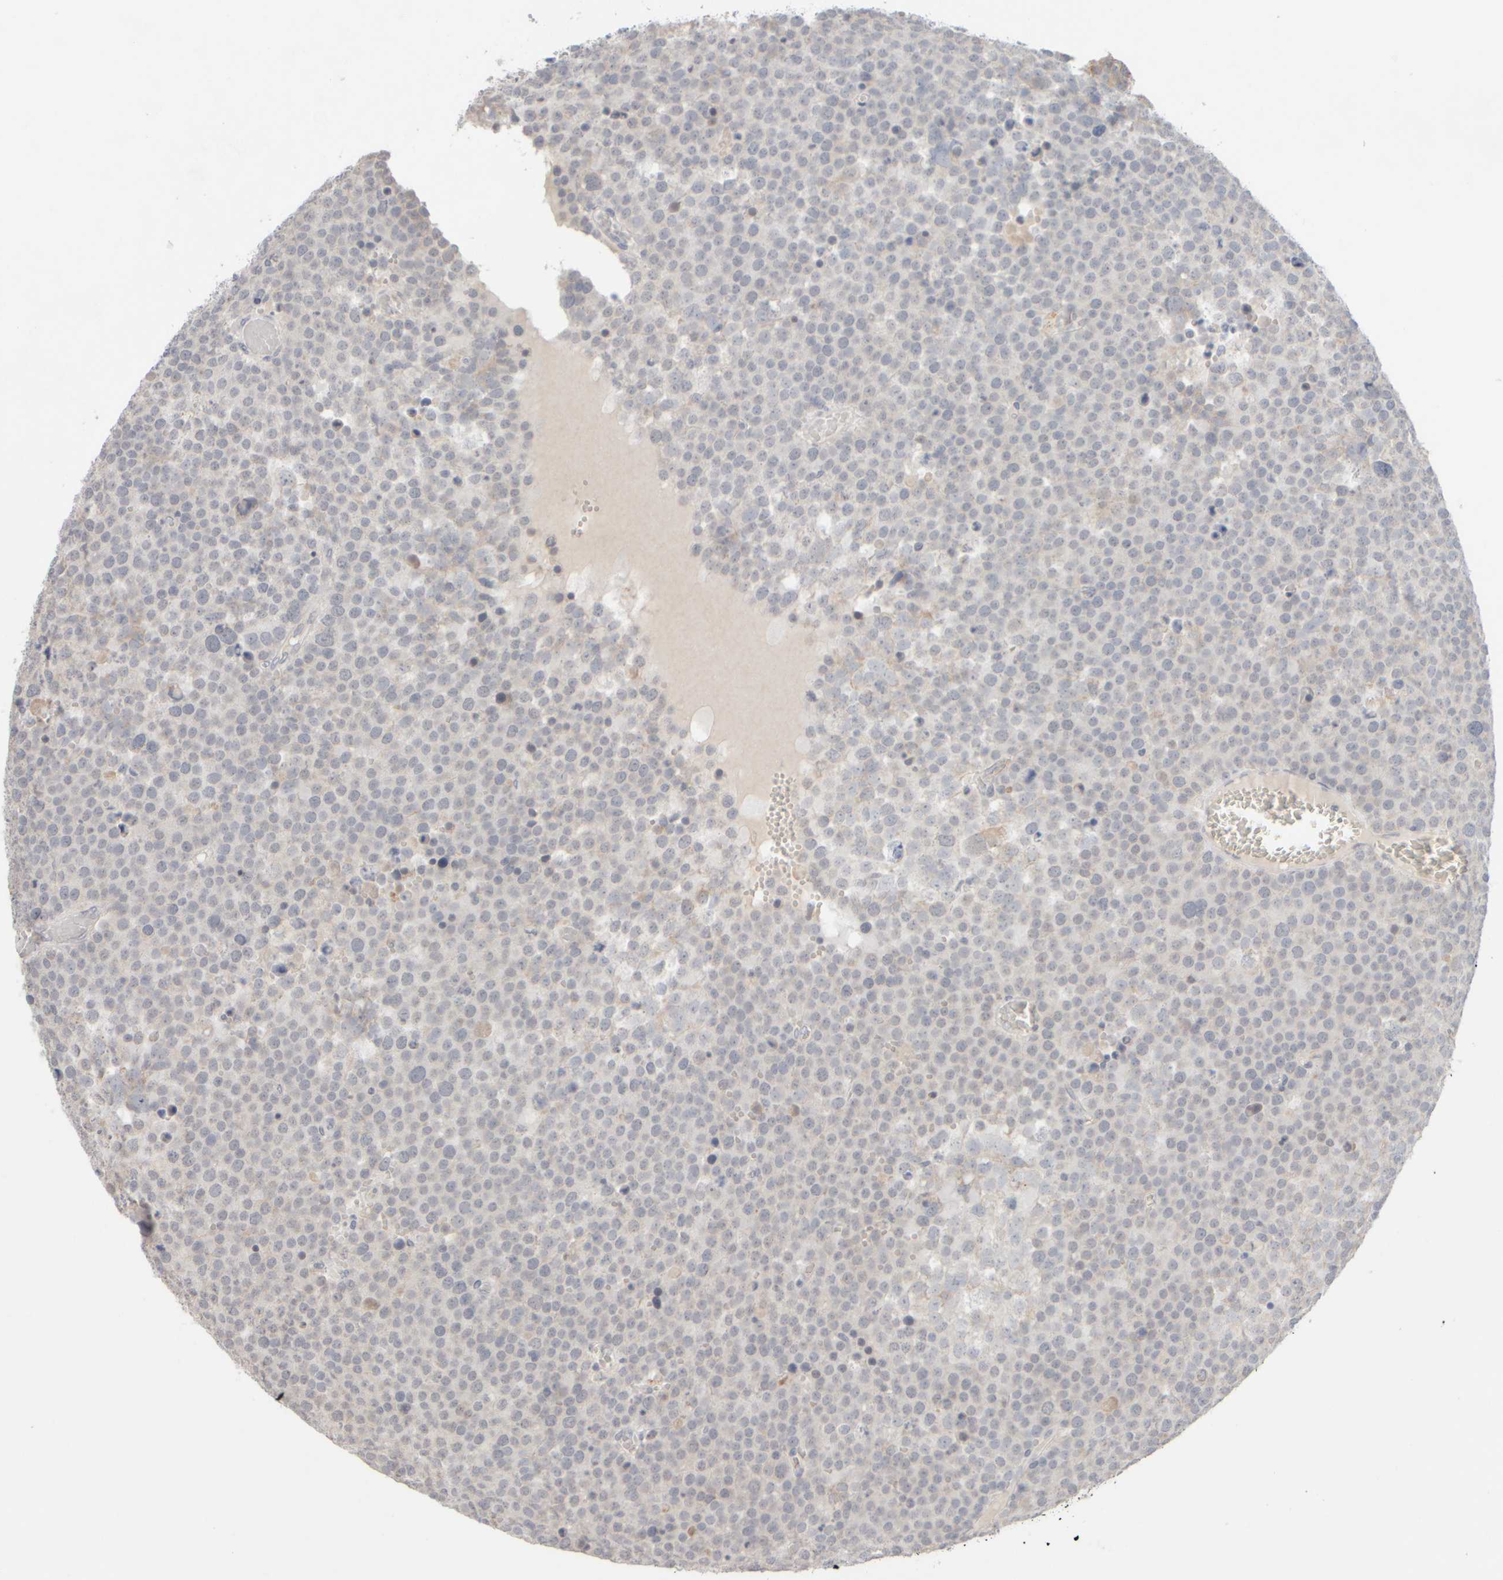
{"staining": {"intensity": "negative", "quantity": "none", "location": "none"}, "tissue": "testis cancer", "cell_type": "Tumor cells", "image_type": "cancer", "snomed": [{"axis": "morphology", "description": "Seminoma, NOS"}, {"axis": "topography", "description": "Testis"}], "caption": "Tumor cells show no significant protein expression in testis cancer.", "gene": "ZNF112", "patient": {"sex": "male", "age": 71}}